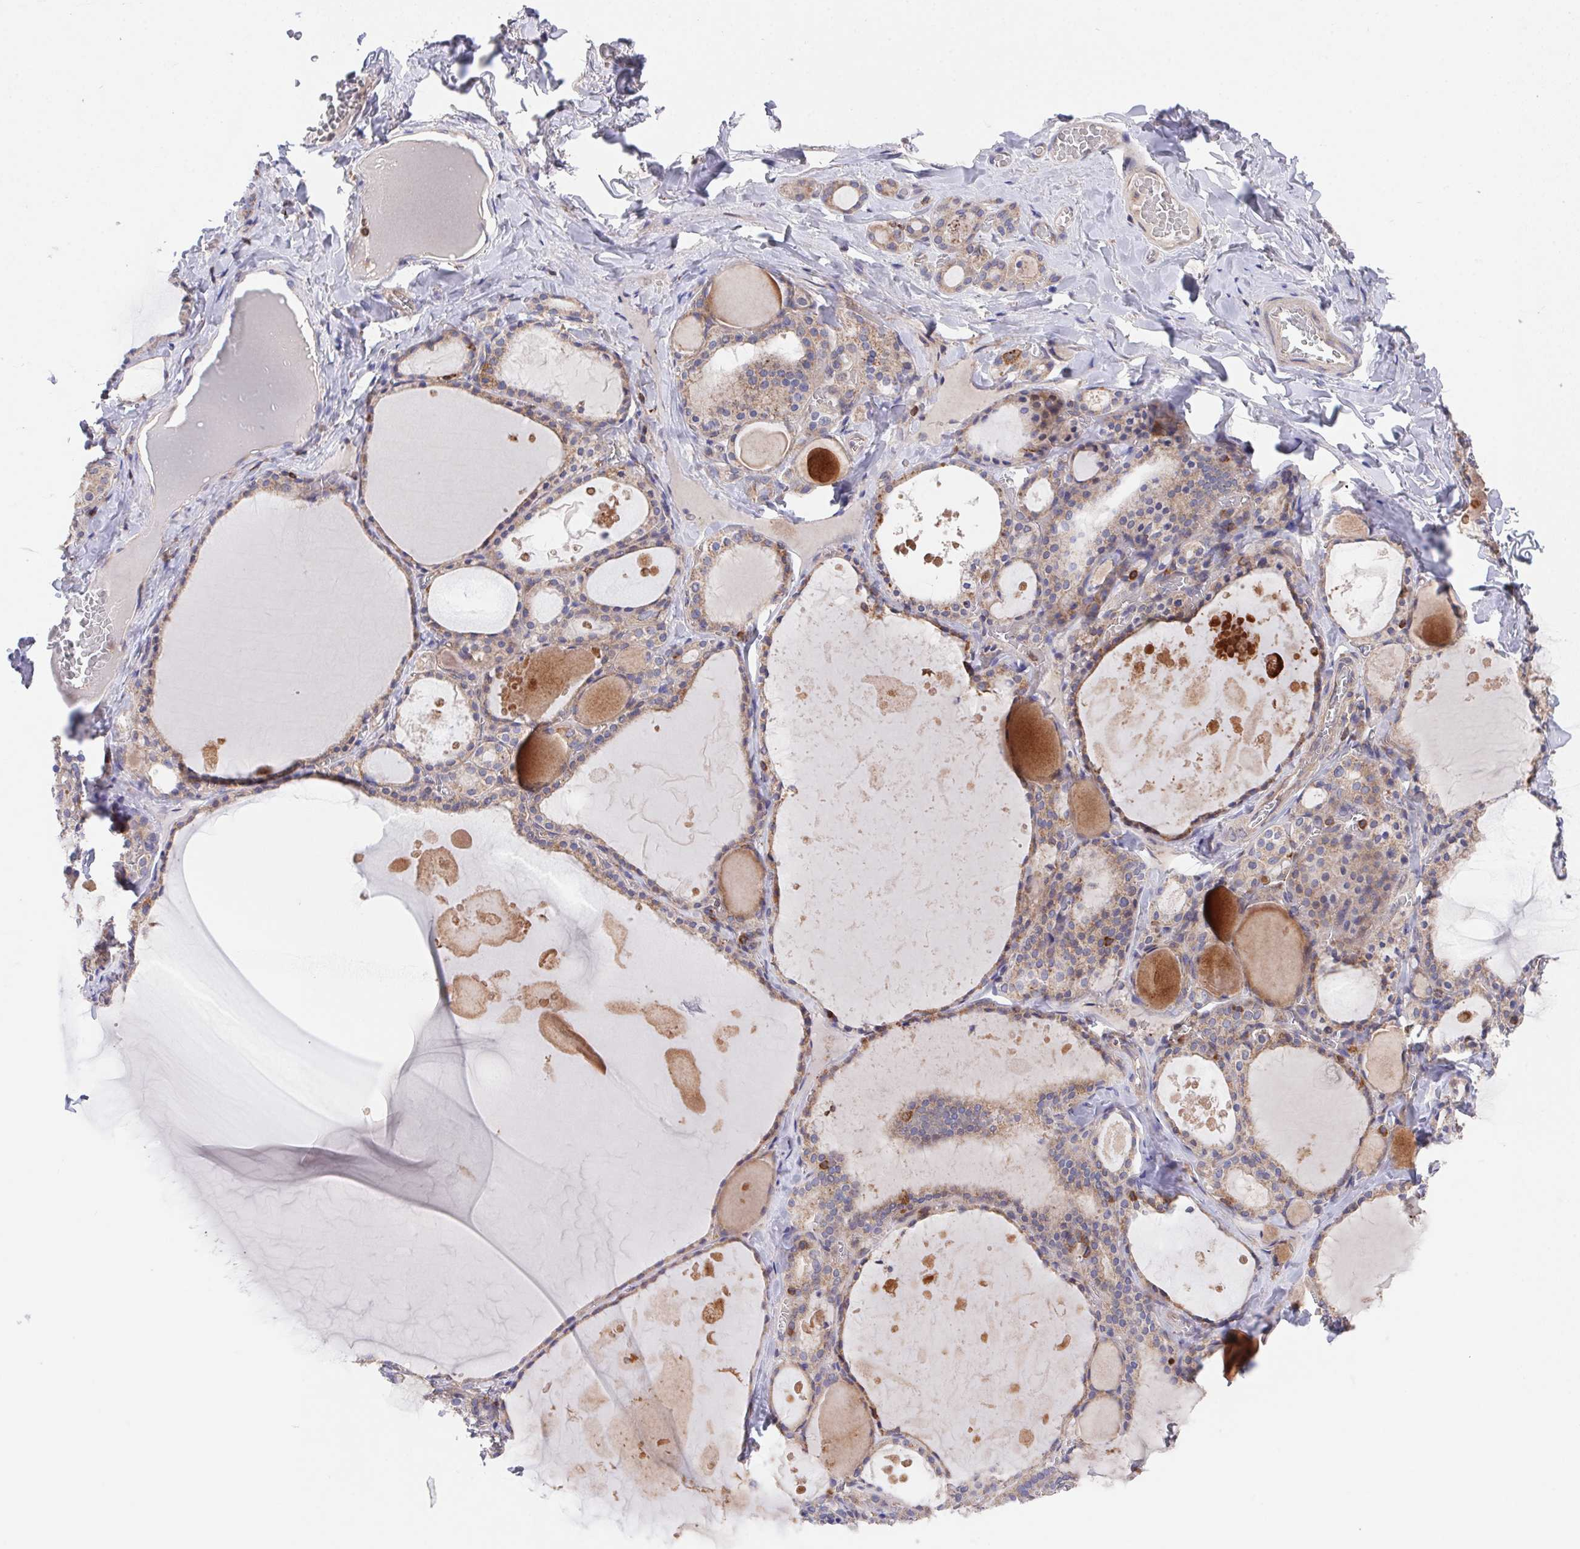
{"staining": {"intensity": "moderate", "quantity": "25%-75%", "location": "cytoplasmic/membranous"}, "tissue": "thyroid gland", "cell_type": "Glandular cells", "image_type": "normal", "snomed": [{"axis": "morphology", "description": "Normal tissue, NOS"}, {"axis": "topography", "description": "Thyroid gland"}], "caption": "Normal thyroid gland demonstrates moderate cytoplasmic/membranous positivity in about 25%-75% of glandular cells, visualized by immunohistochemistry. (DAB = brown stain, brightfield microscopy at high magnification).", "gene": "FAM241A", "patient": {"sex": "male", "age": 56}}